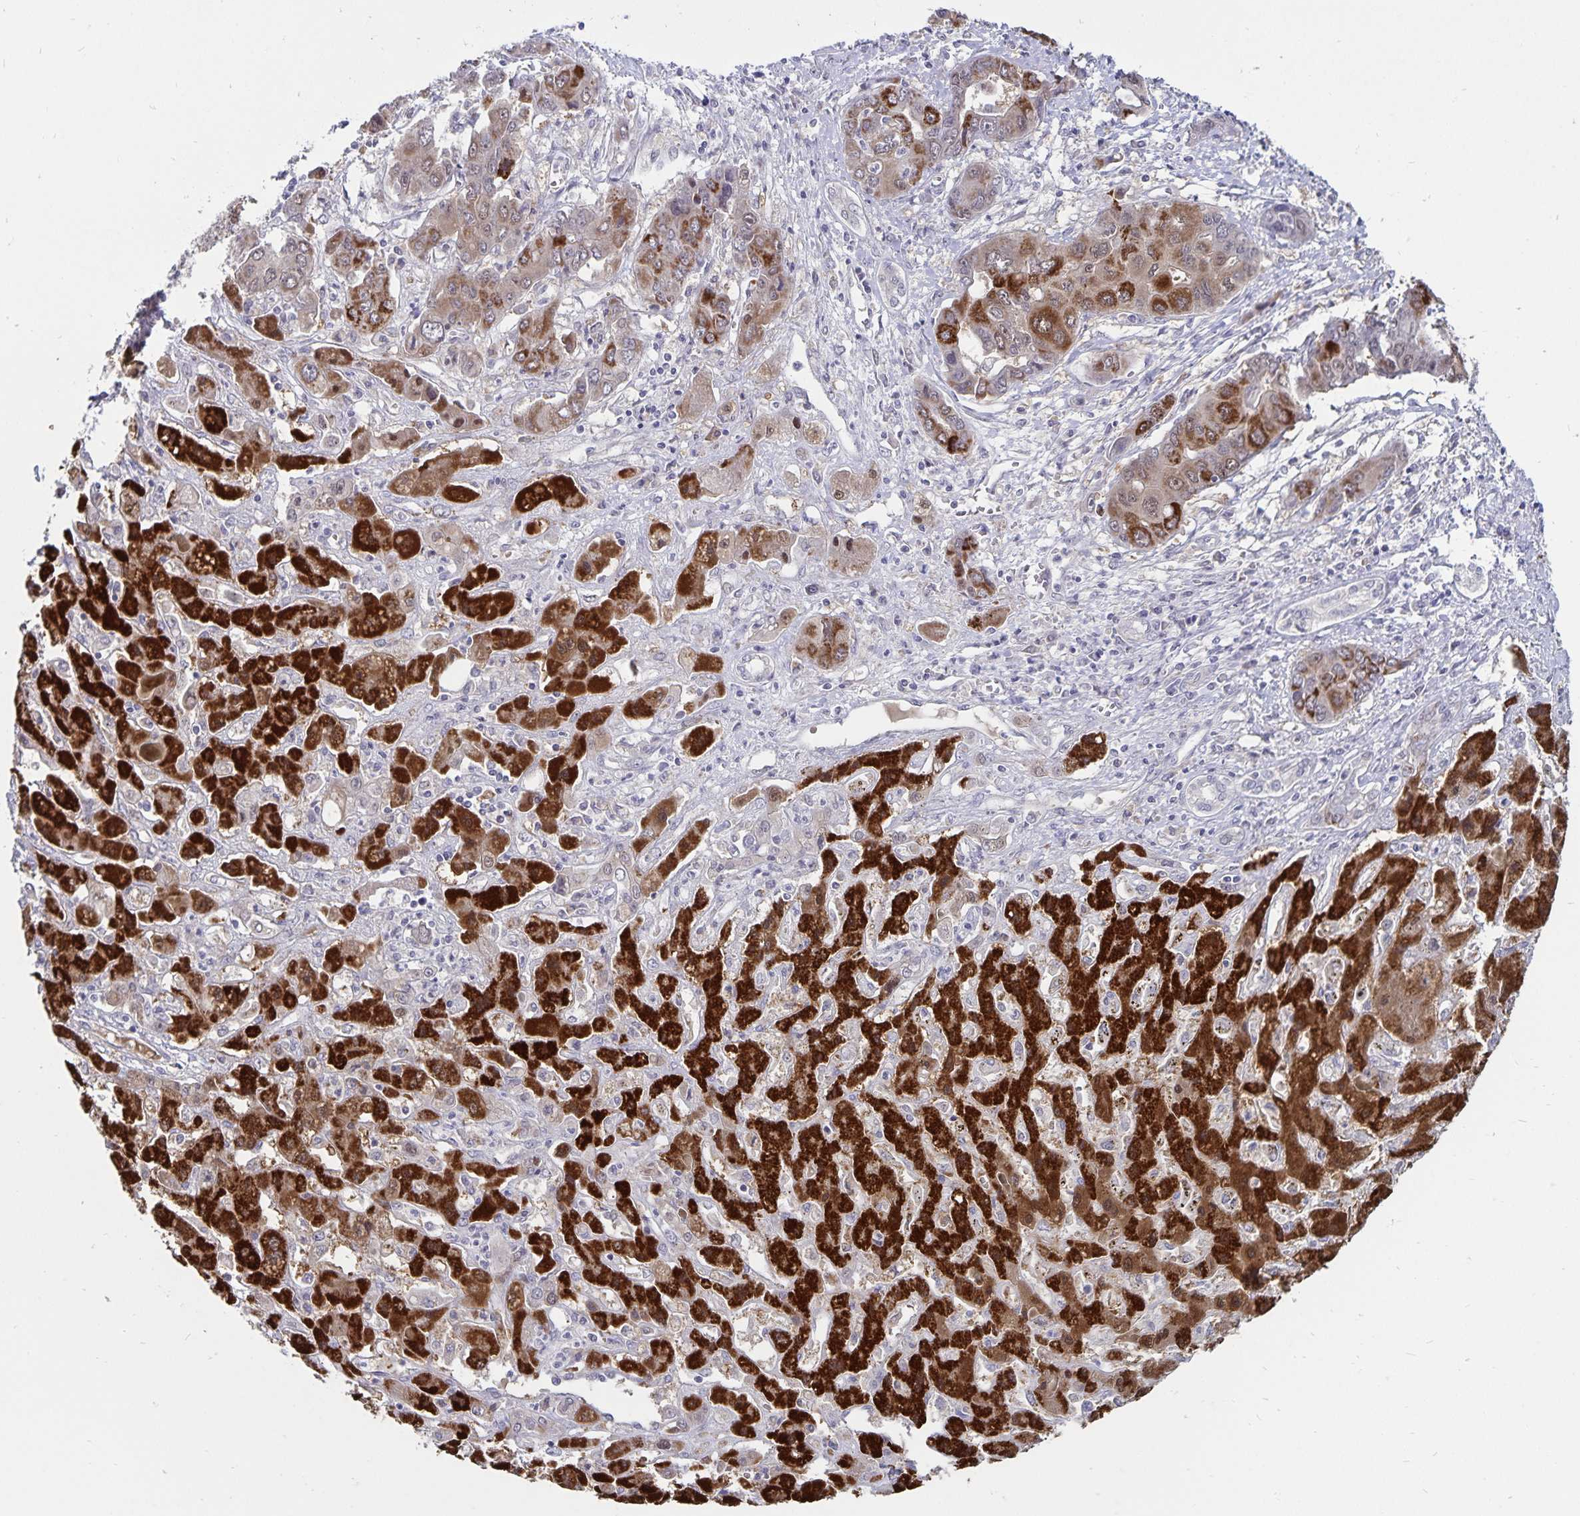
{"staining": {"intensity": "strong", "quantity": "<25%", "location": "cytoplasmic/membranous"}, "tissue": "liver cancer", "cell_type": "Tumor cells", "image_type": "cancer", "snomed": [{"axis": "morphology", "description": "Cholangiocarcinoma"}, {"axis": "topography", "description": "Liver"}], "caption": "This is an image of immunohistochemistry staining of liver cancer (cholangiocarcinoma), which shows strong expression in the cytoplasmic/membranous of tumor cells.", "gene": "CDKN2B", "patient": {"sex": "male", "age": 67}}